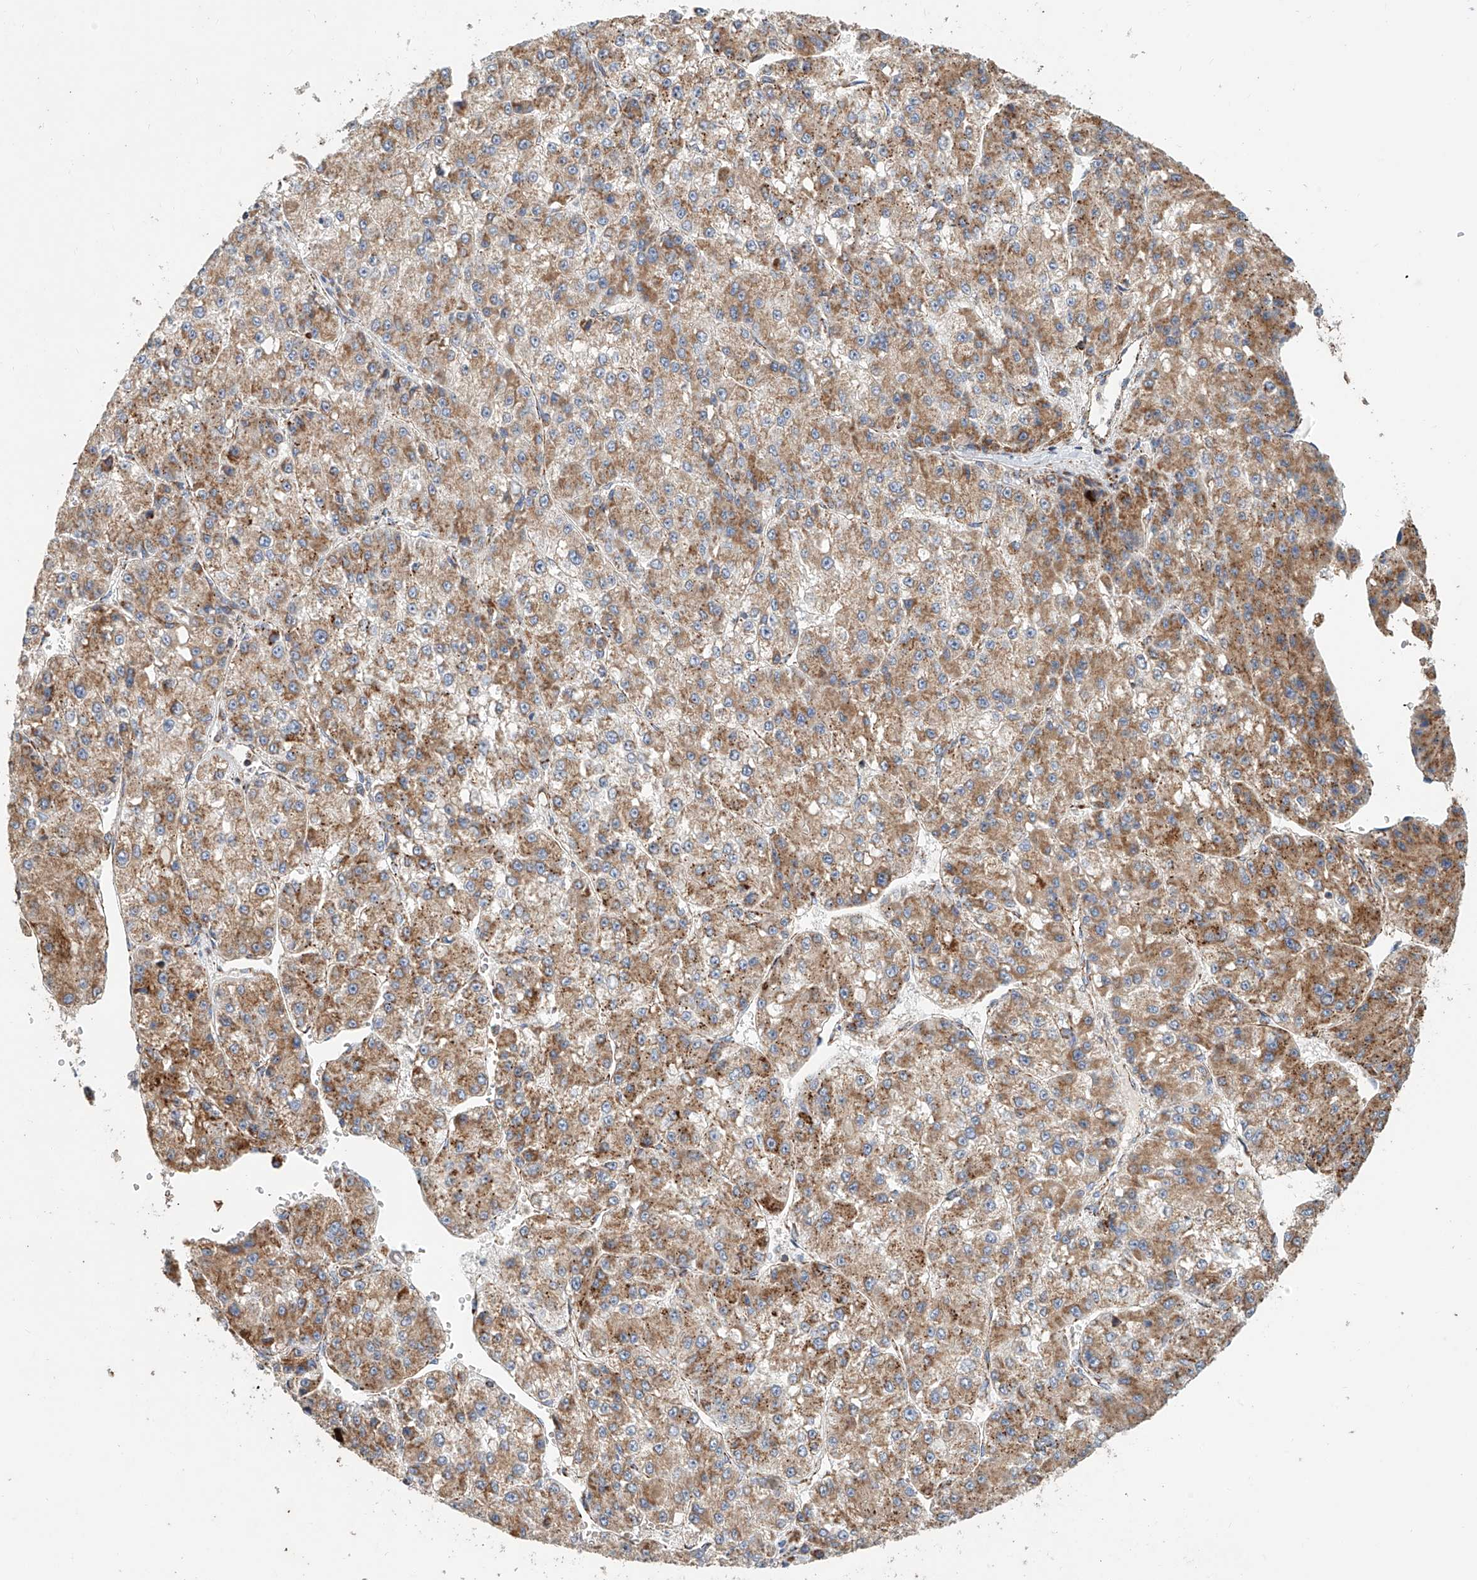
{"staining": {"intensity": "moderate", "quantity": ">75%", "location": "cytoplasmic/membranous"}, "tissue": "liver cancer", "cell_type": "Tumor cells", "image_type": "cancer", "snomed": [{"axis": "morphology", "description": "Carcinoma, Hepatocellular, NOS"}, {"axis": "topography", "description": "Liver"}], "caption": "Immunohistochemical staining of liver hepatocellular carcinoma demonstrates medium levels of moderate cytoplasmic/membranous protein staining in about >75% of tumor cells.", "gene": "MCL1", "patient": {"sex": "female", "age": 73}}